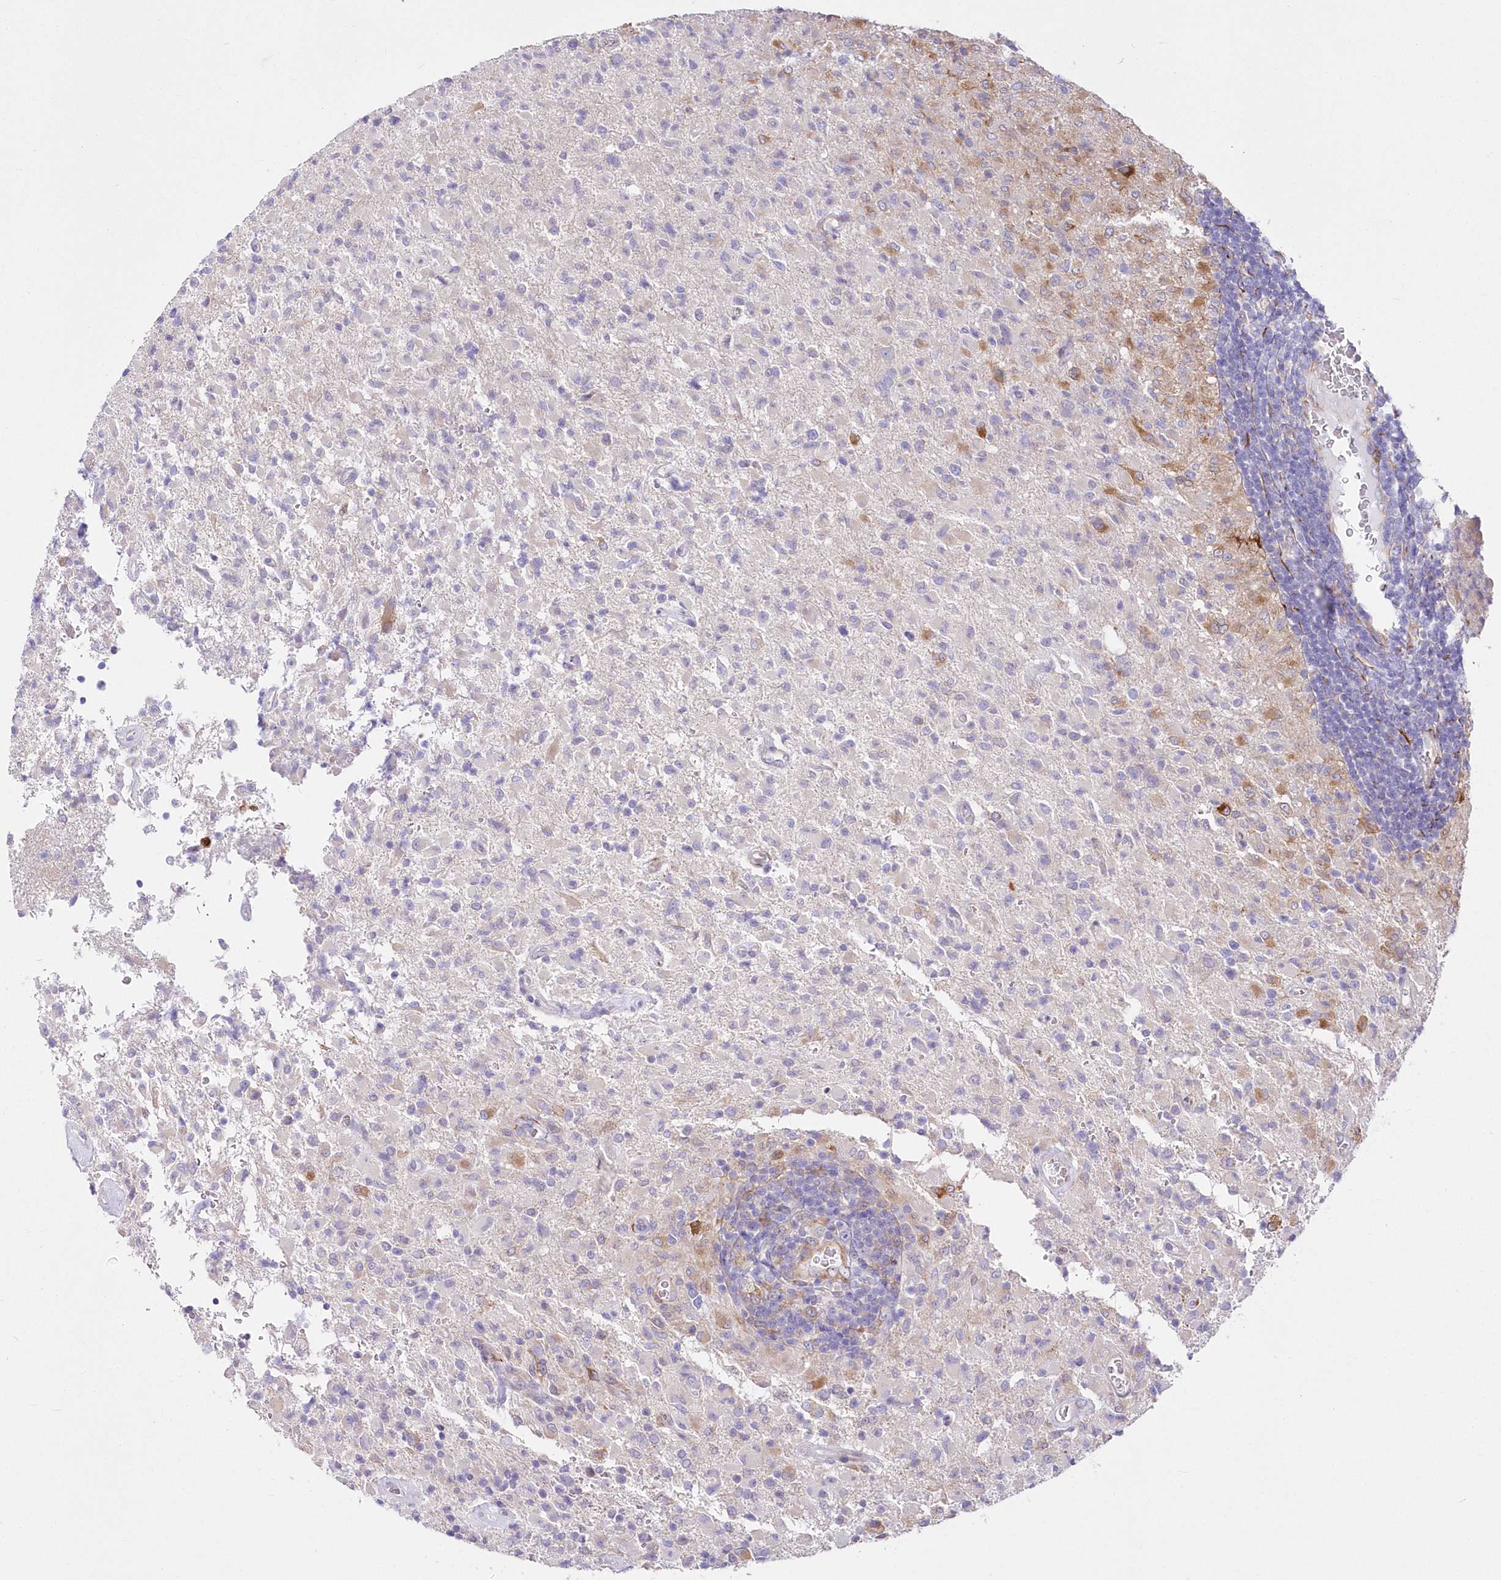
{"staining": {"intensity": "moderate", "quantity": "25%-75%", "location": "cytoplasmic/membranous"}, "tissue": "glioma", "cell_type": "Tumor cells", "image_type": "cancer", "snomed": [{"axis": "morphology", "description": "Glioma, malignant, High grade"}, {"axis": "topography", "description": "Brain"}], "caption": "This is a micrograph of IHC staining of malignant glioma (high-grade), which shows moderate positivity in the cytoplasmic/membranous of tumor cells.", "gene": "YTHDC2", "patient": {"sex": "female", "age": 57}}